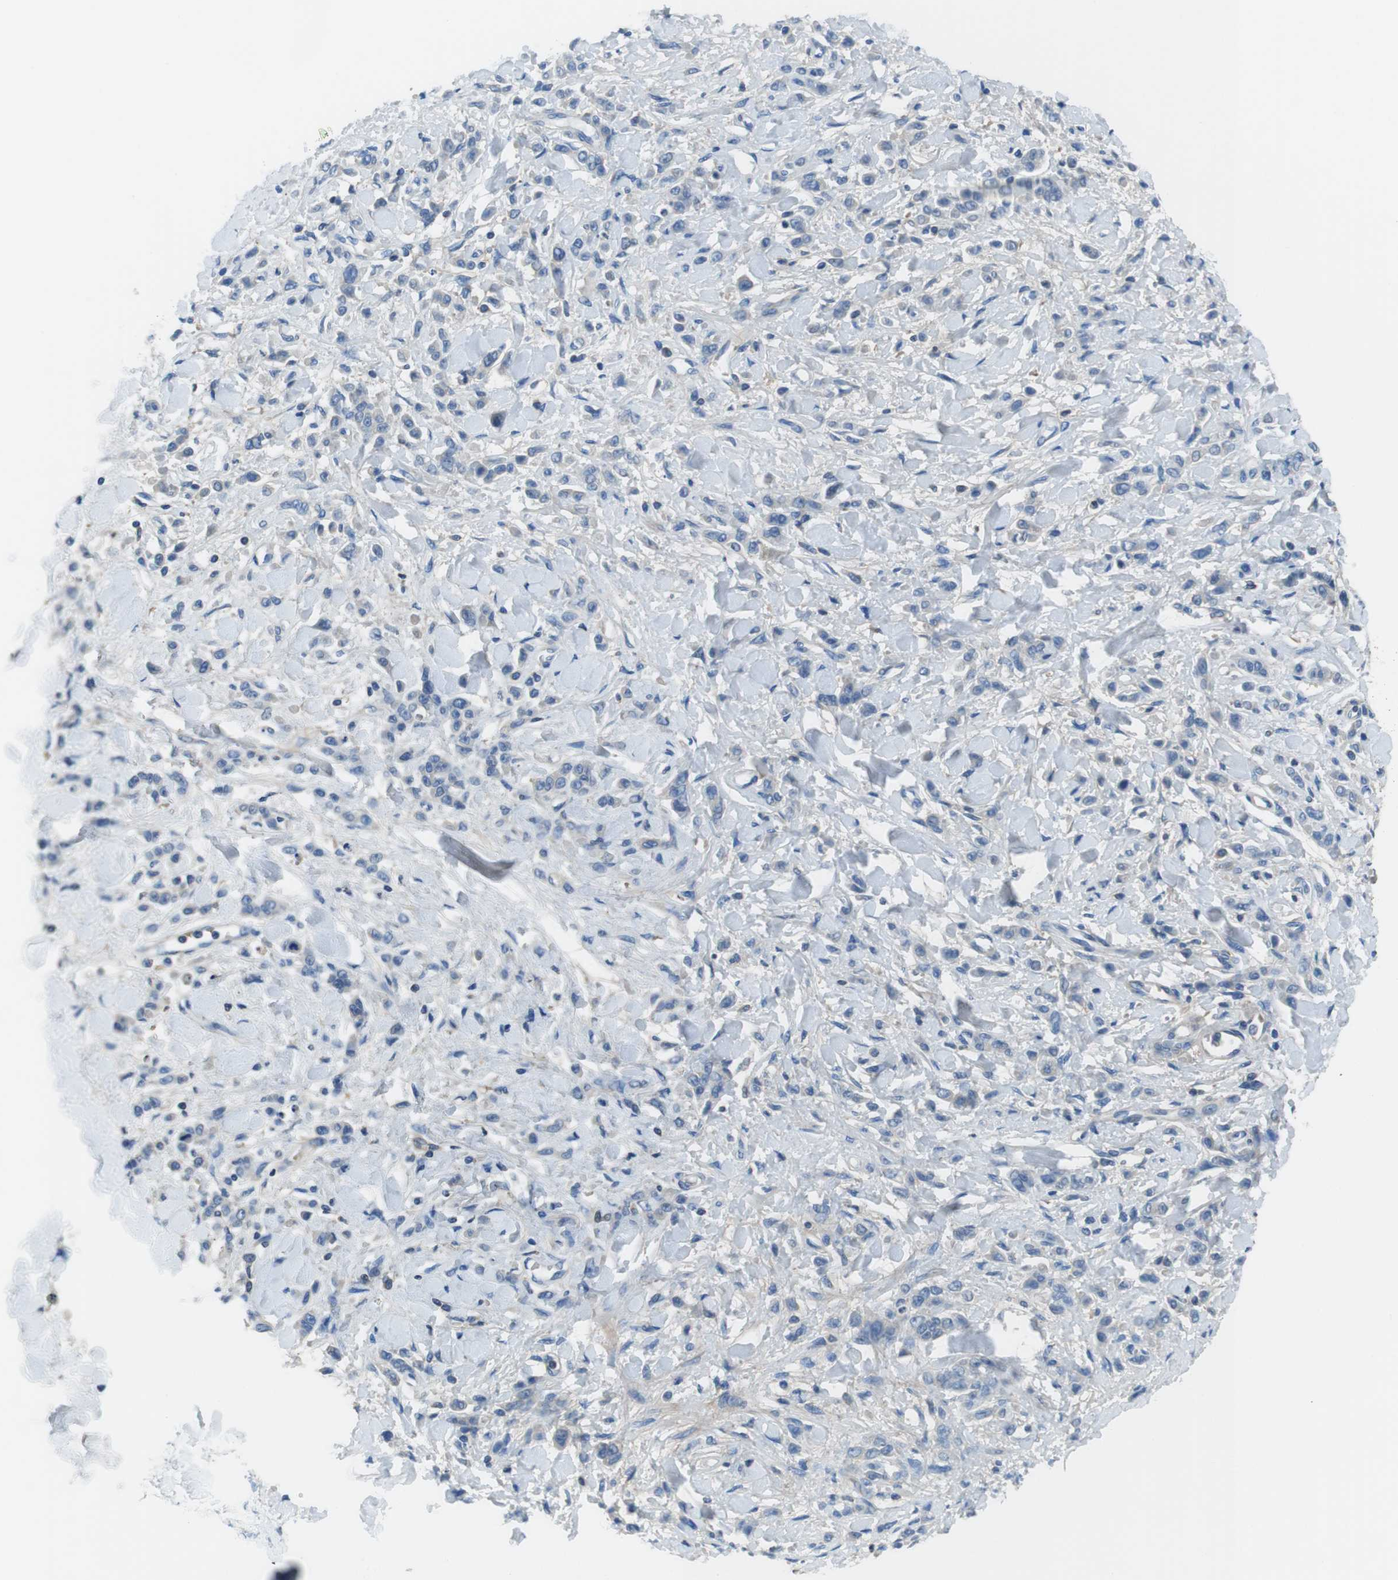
{"staining": {"intensity": "negative", "quantity": "none", "location": "none"}, "tissue": "stomach cancer", "cell_type": "Tumor cells", "image_type": "cancer", "snomed": [{"axis": "morphology", "description": "Normal tissue, NOS"}, {"axis": "morphology", "description": "Adenocarcinoma, NOS"}, {"axis": "topography", "description": "Stomach"}], "caption": "The histopathology image reveals no staining of tumor cells in adenocarcinoma (stomach). (DAB immunohistochemistry (IHC) visualized using brightfield microscopy, high magnification).", "gene": "TMPRSS15", "patient": {"sex": "male", "age": 82}}